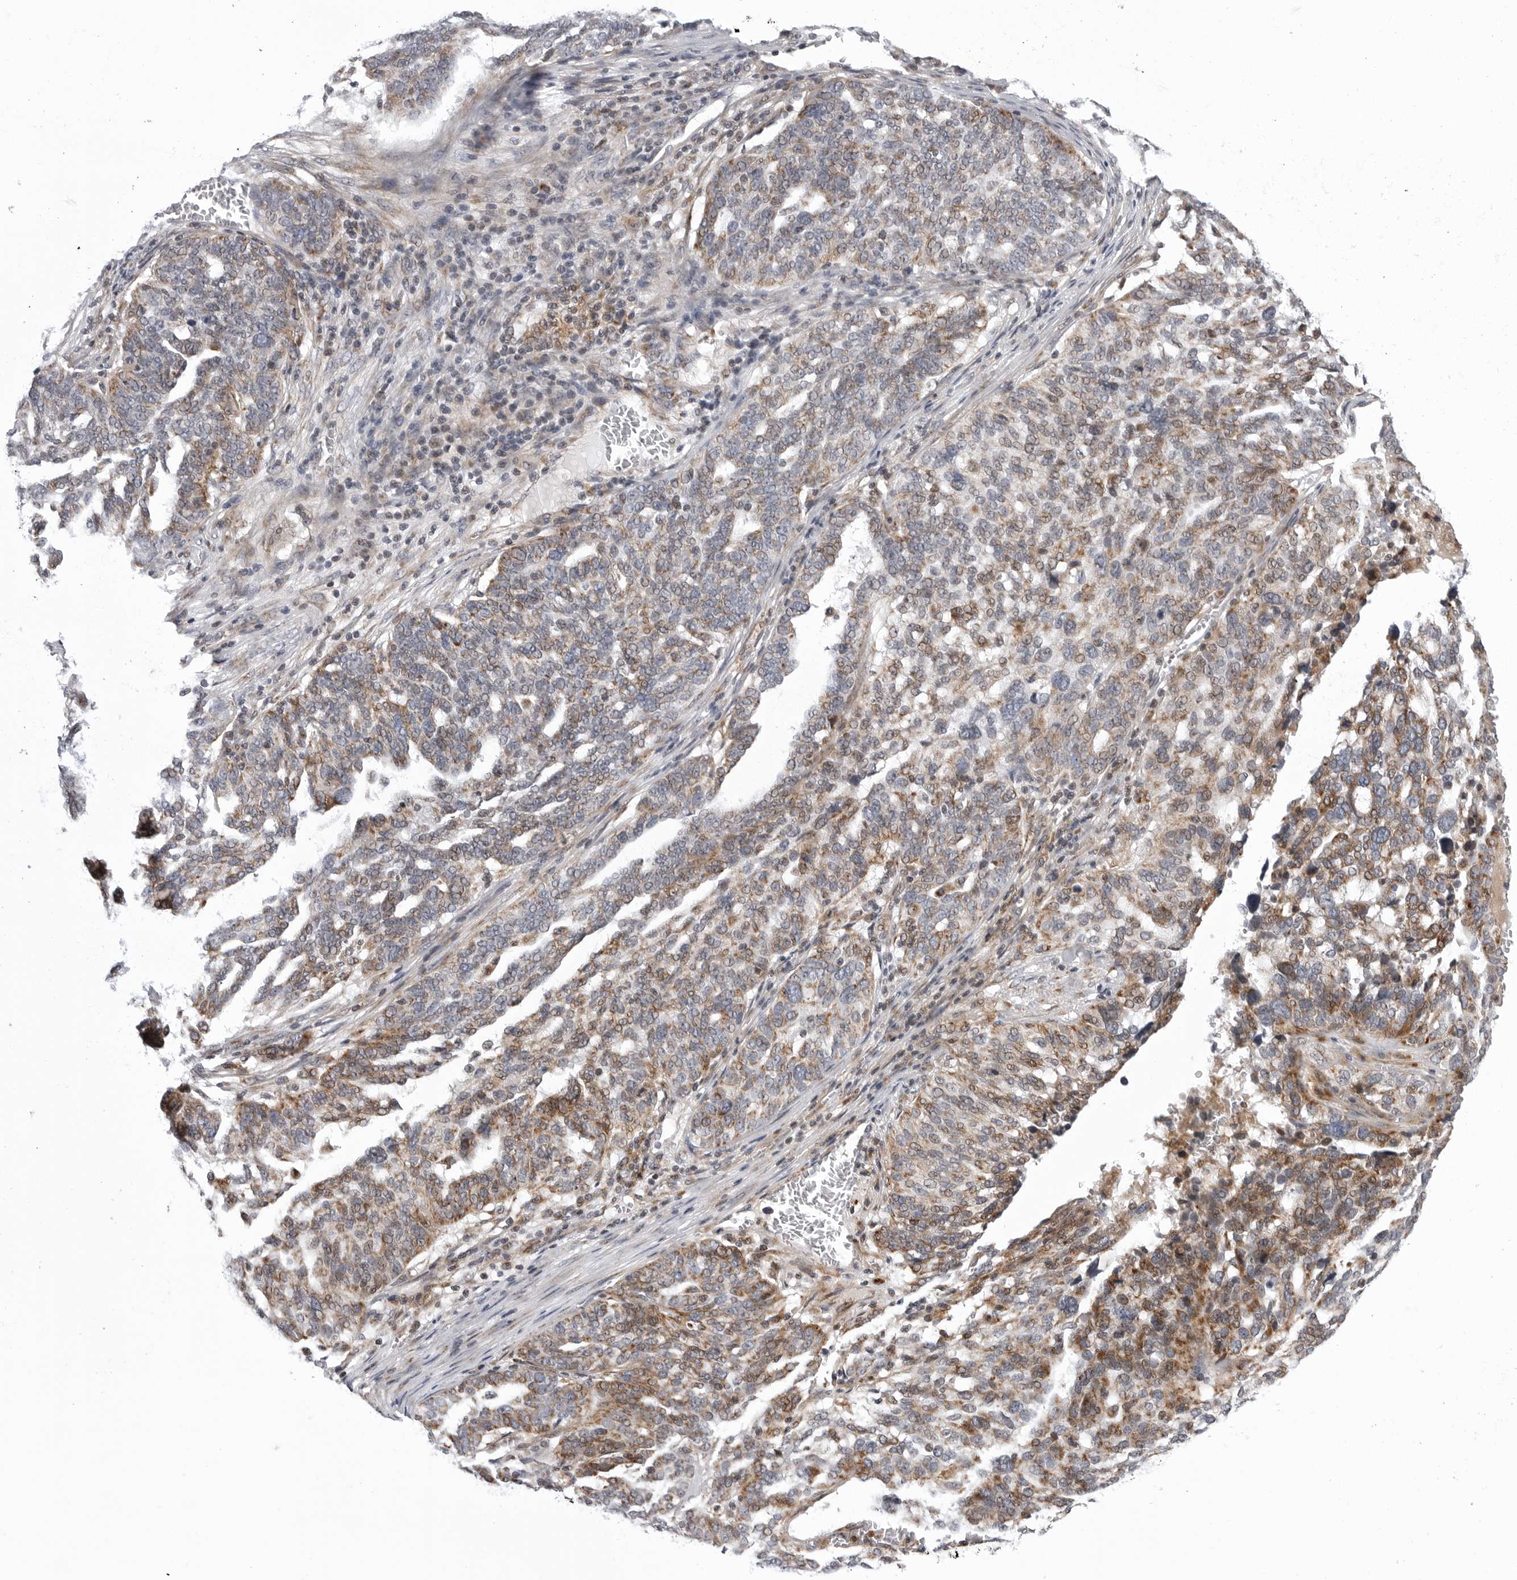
{"staining": {"intensity": "moderate", "quantity": ">75%", "location": "cytoplasmic/membranous"}, "tissue": "ovarian cancer", "cell_type": "Tumor cells", "image_type": "cancer", "snomed": [{"axis": "morphology", "description": "Cystadenocarcinoma, serous, NOS"}, {"axis": "topography", "description": "Ovary"}], "caption": "Immunohistochemistry (IHC) (DAB) staining of human ovarian cancer (serous cystadenocarcinoma) displays moderate cytoplasmic/membranous protein positivity in approximately >75% of tumor cells.", "gene": "CDK20", "patient": {"sex": "female", "age": 59}}